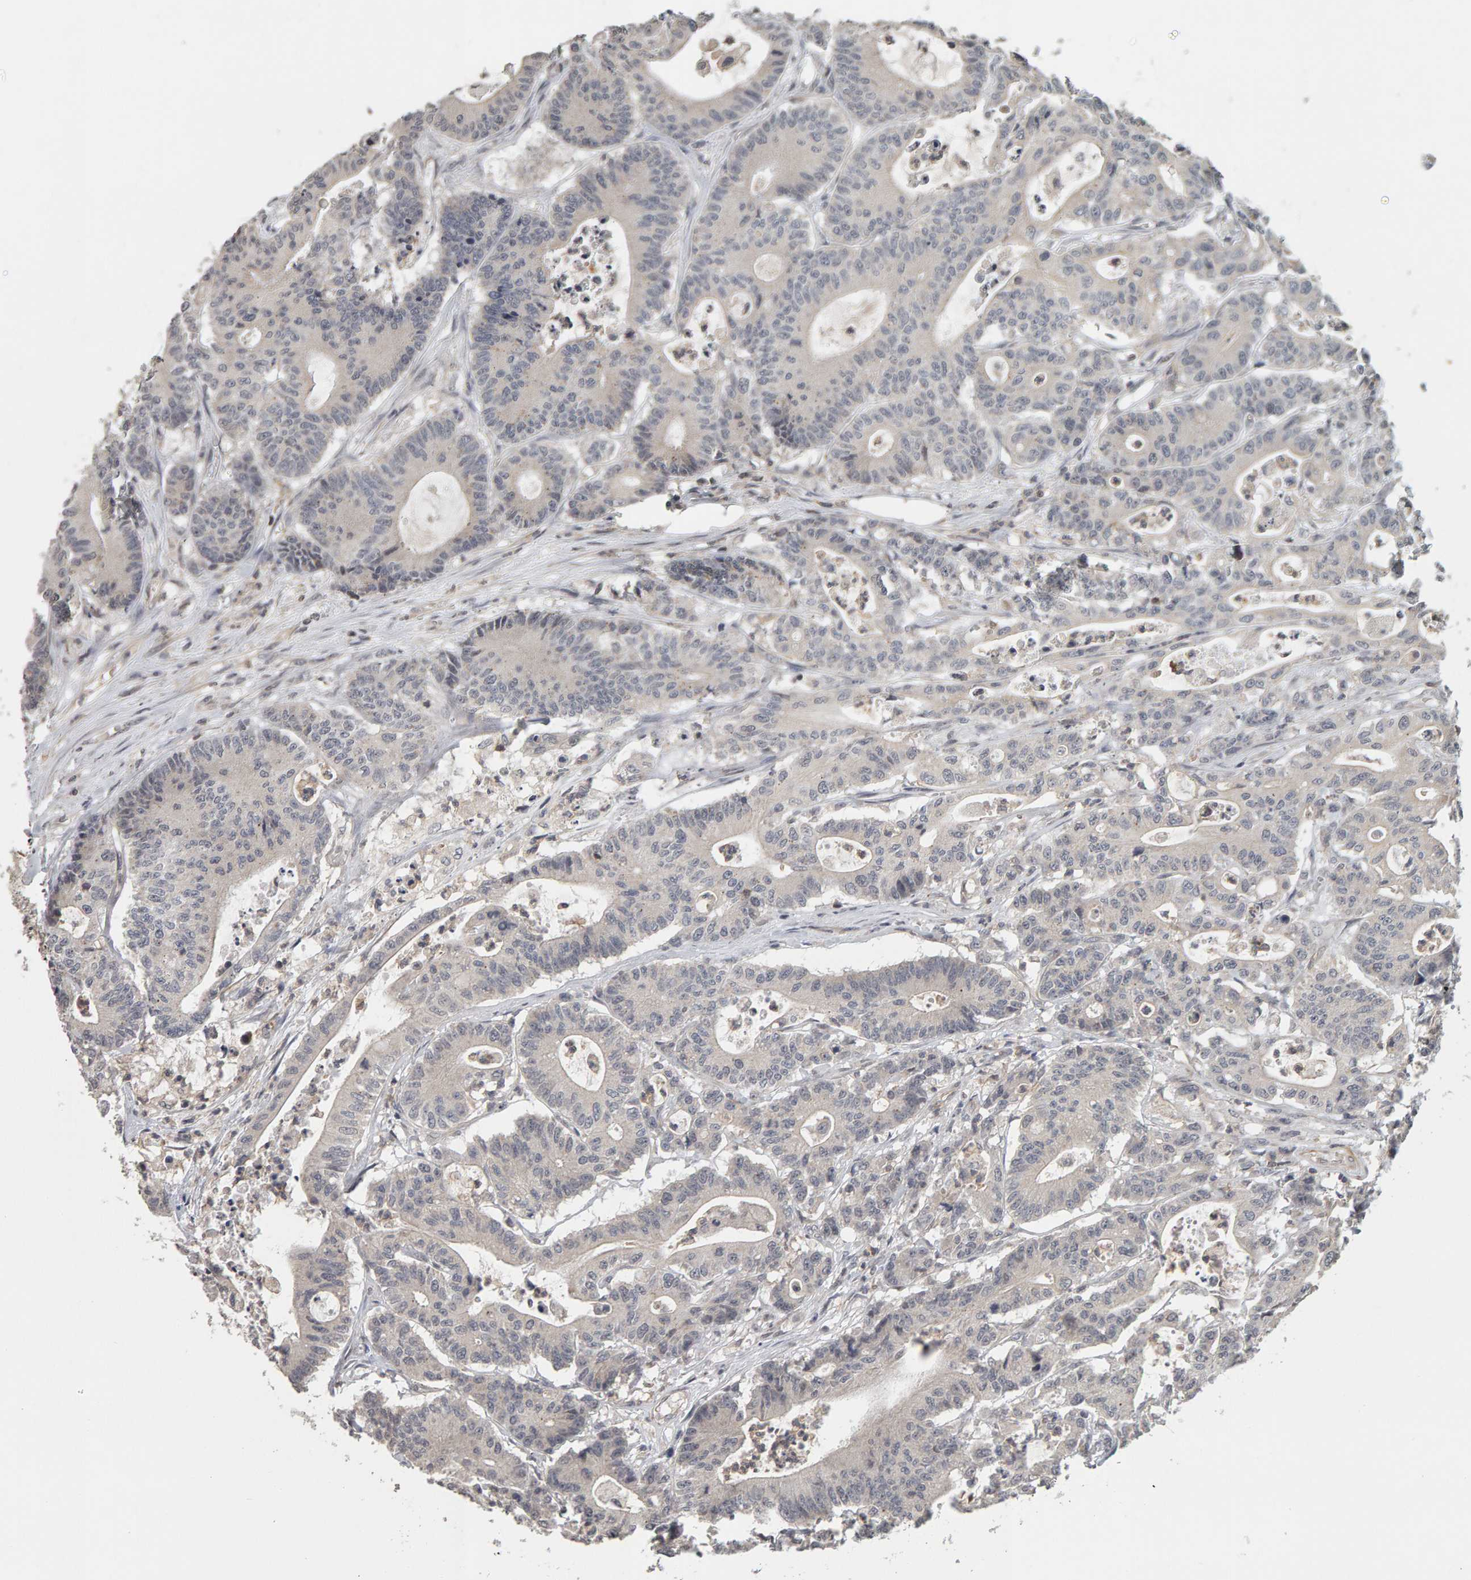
{"staining": {"intensity": "negative", "quantity": "none", "location": "none"}, "tissue": "colorectal cancer", "cell_type": "Tumor cells", "image_type": "cancer", "snomed": [{"axis": "morphology", "description": "Adenocarcinoma, NOS"}, {"axis": "topography", "description": "Colon"}], "caption": "Protein analysis of adenocarcinoma (colorectal) reveals no significant expression in tumor cells.", "gene": "TEFM", "patient": {"sex": "female", "age": 84}}